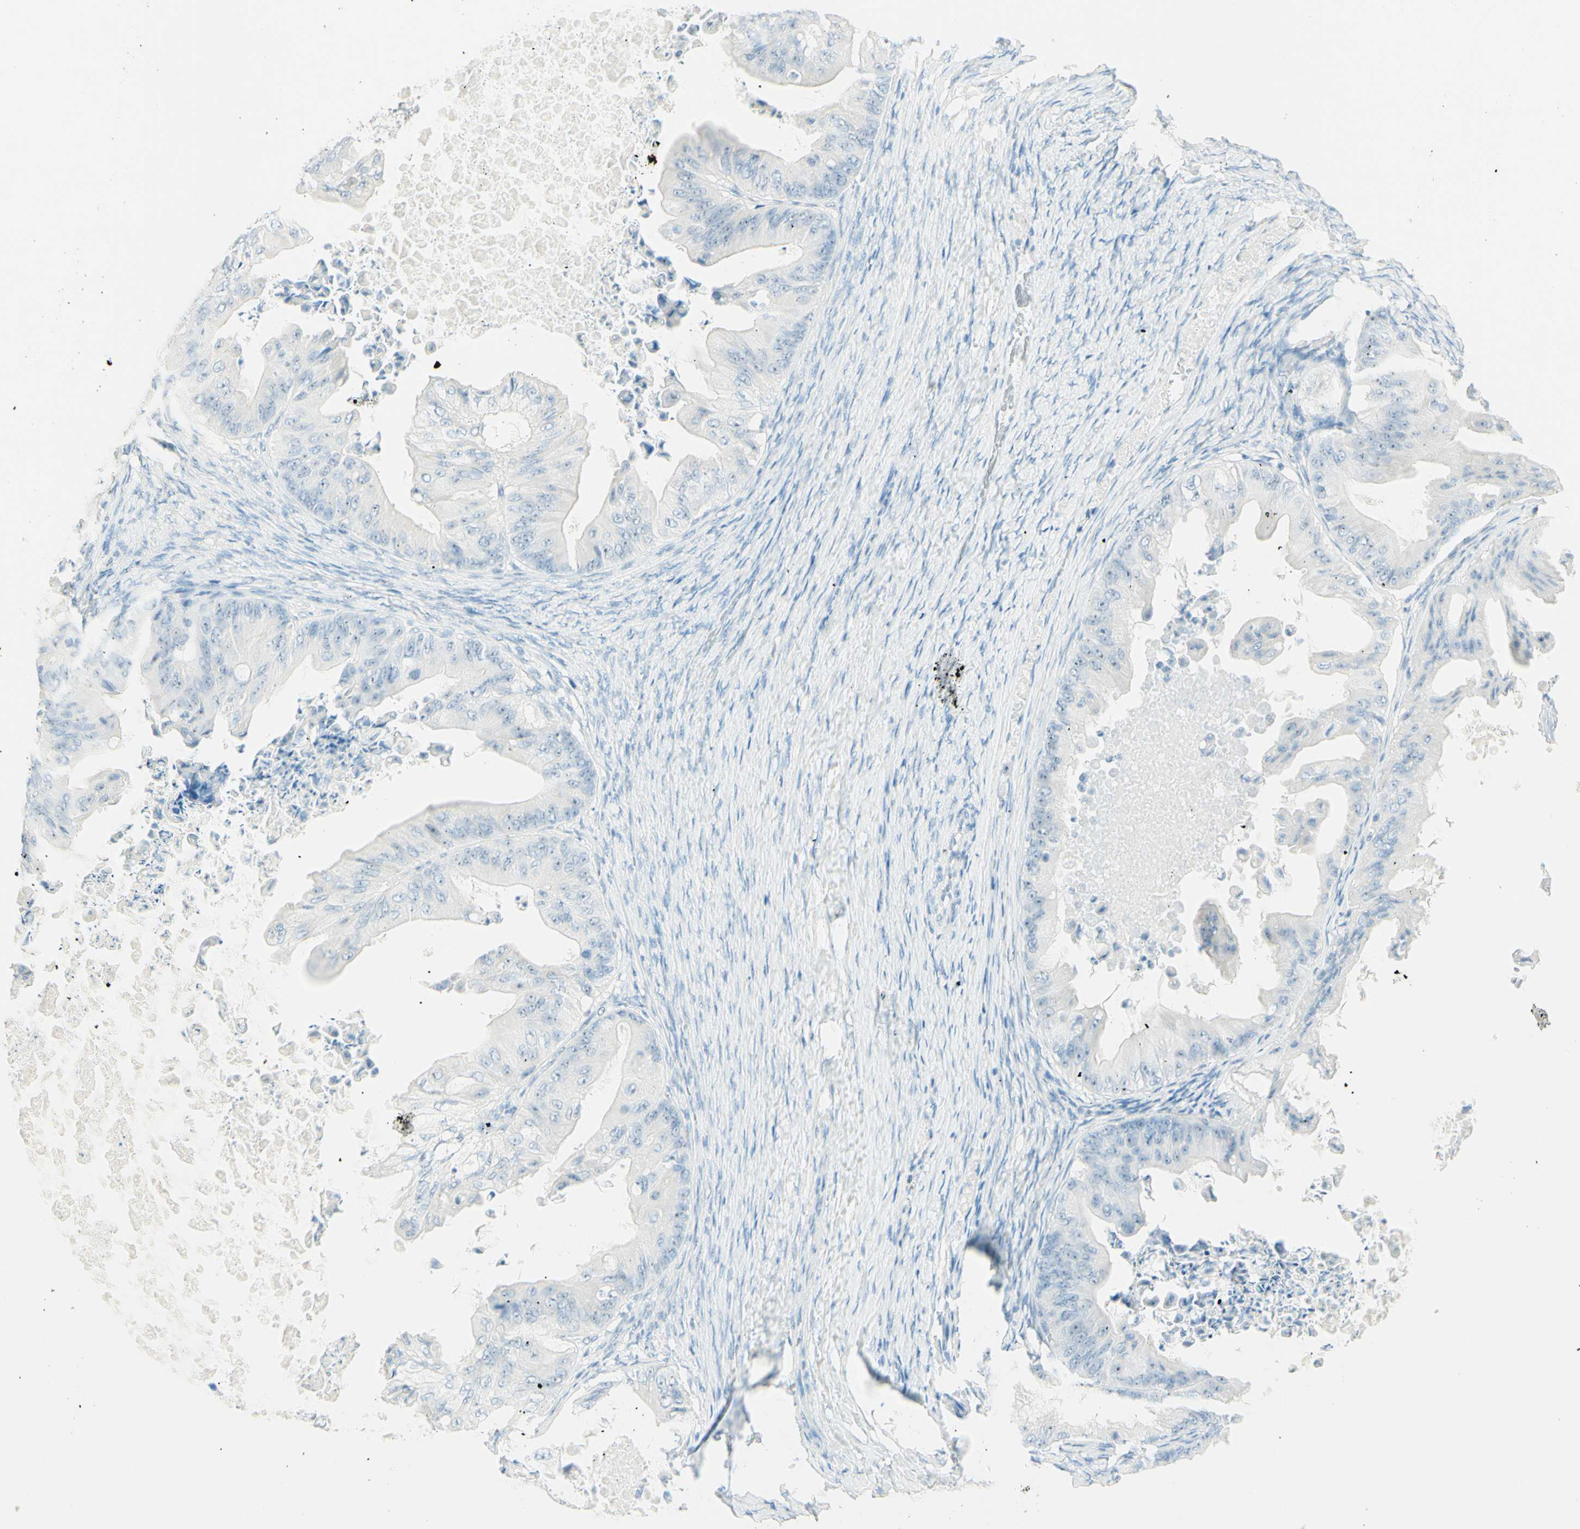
{"staining": {"intensity": "negative", "quantity": "none", "location": "none"}, "tissue": "ovarian cancer", "cell_type": "Tumor cells", "image_type": "cancer", "snomed": [{"axis": "morphology", "description": "Cystadenocarcinoma, mucinous, NOS"}, {"axis": "topography", "description": "Ovary"}], "caption": "The photomicrograph exhibits no staining of tumor cells in ovarian cancer (mucinous cystadenocarcinoma).", "gene": "FMR1NB", "patient": {"sex": "female", "age": 37}}